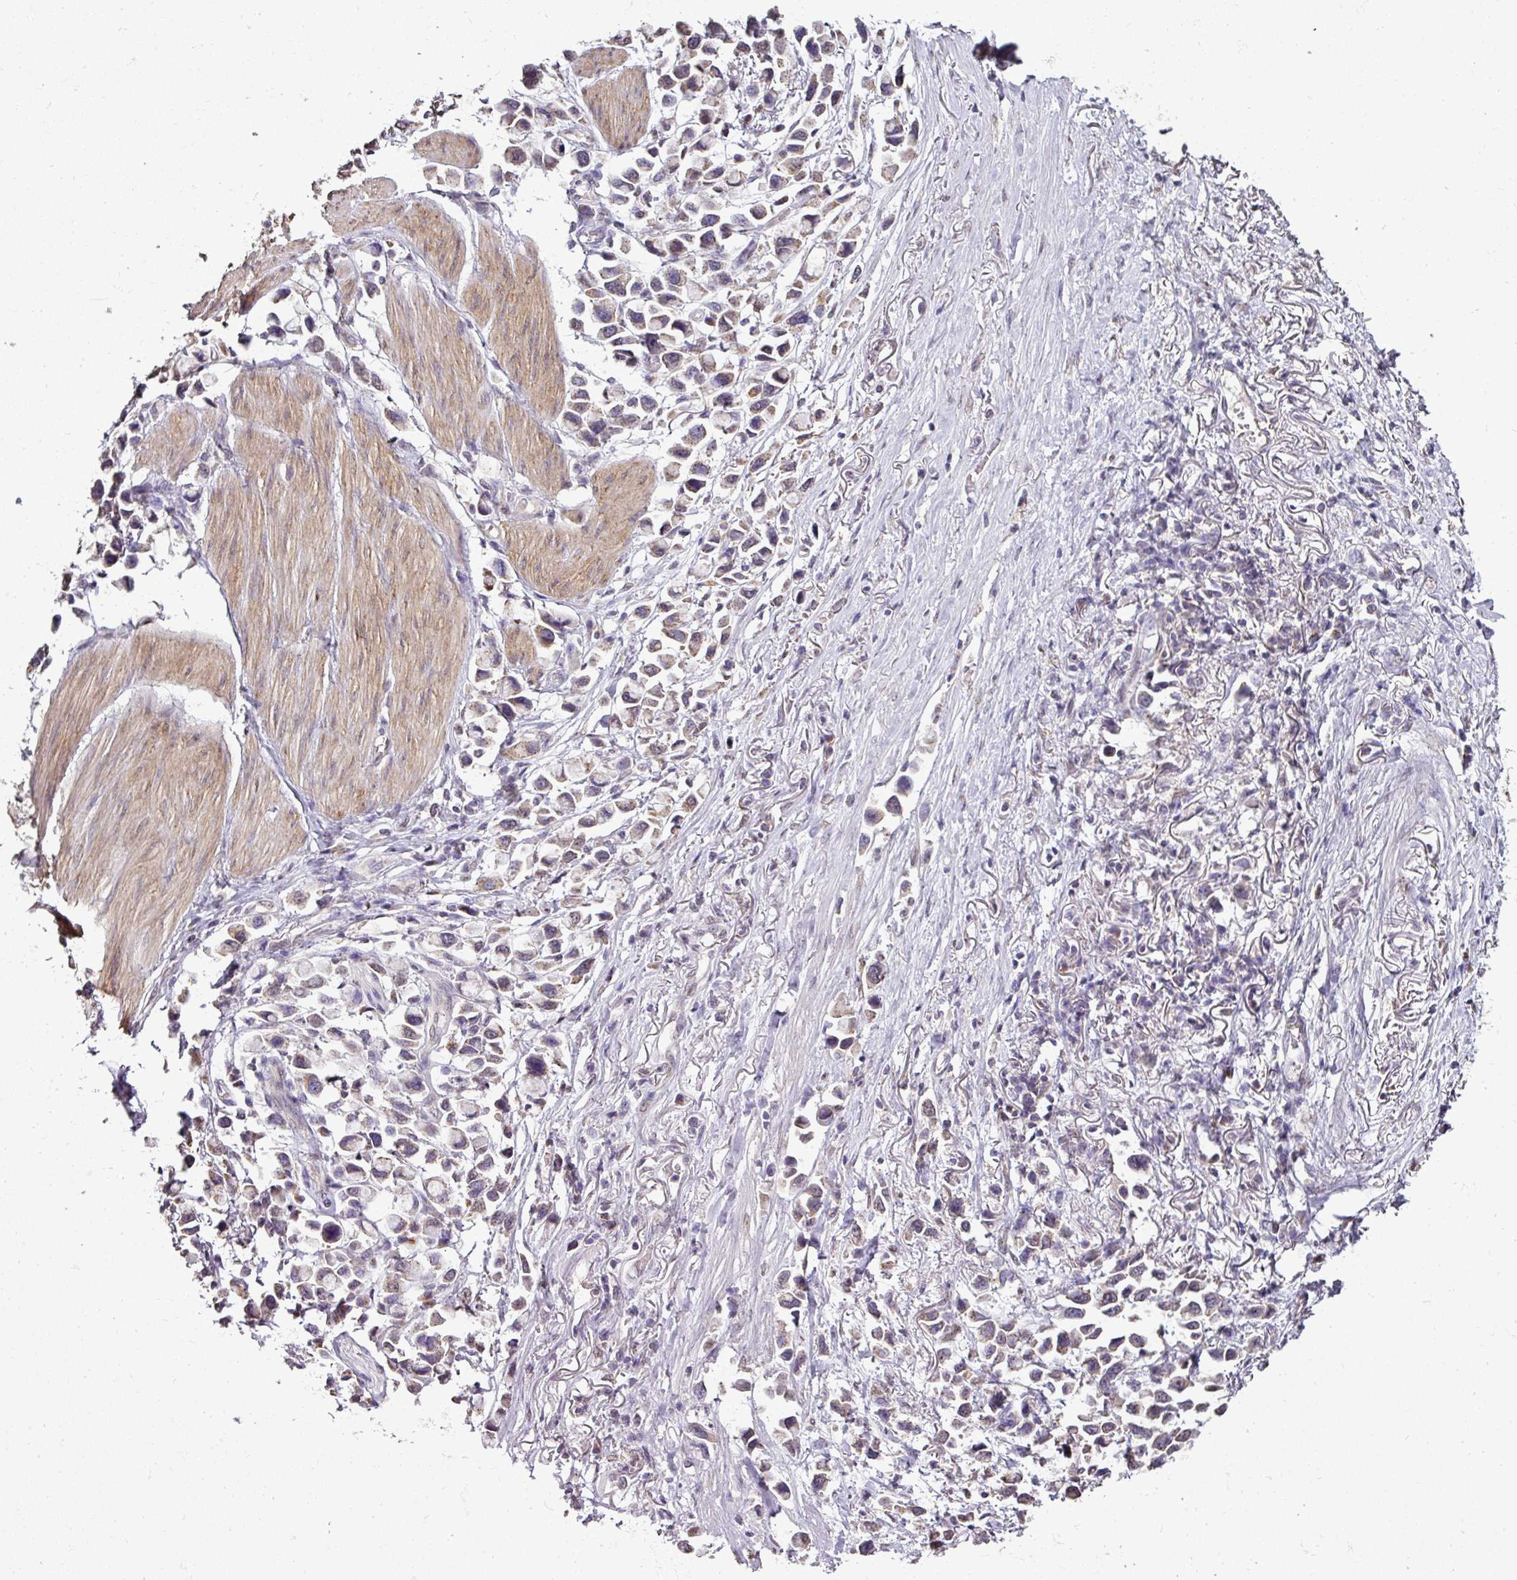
{"staining": {"intensity": "weak", "quantity": "25%-75%", "location": "cytoplasmic/membranous"}, "tissue": "stomach cancer", "cell_type": "Tumor cells", "image_type": "cancer", "snomed": [{"axis": "morphology", "description": "Adenocarcinoma, NOS"}, {"axis": "topography", "description": "Stomach"}], "caption": "Adenocarcinoma (stomach) tissue reveals weak cytoplasmic/membranous staining in about 25%-75% of tumor cells", "gene": "JPH2", "patient": {"sex": "female", "age": 81}}